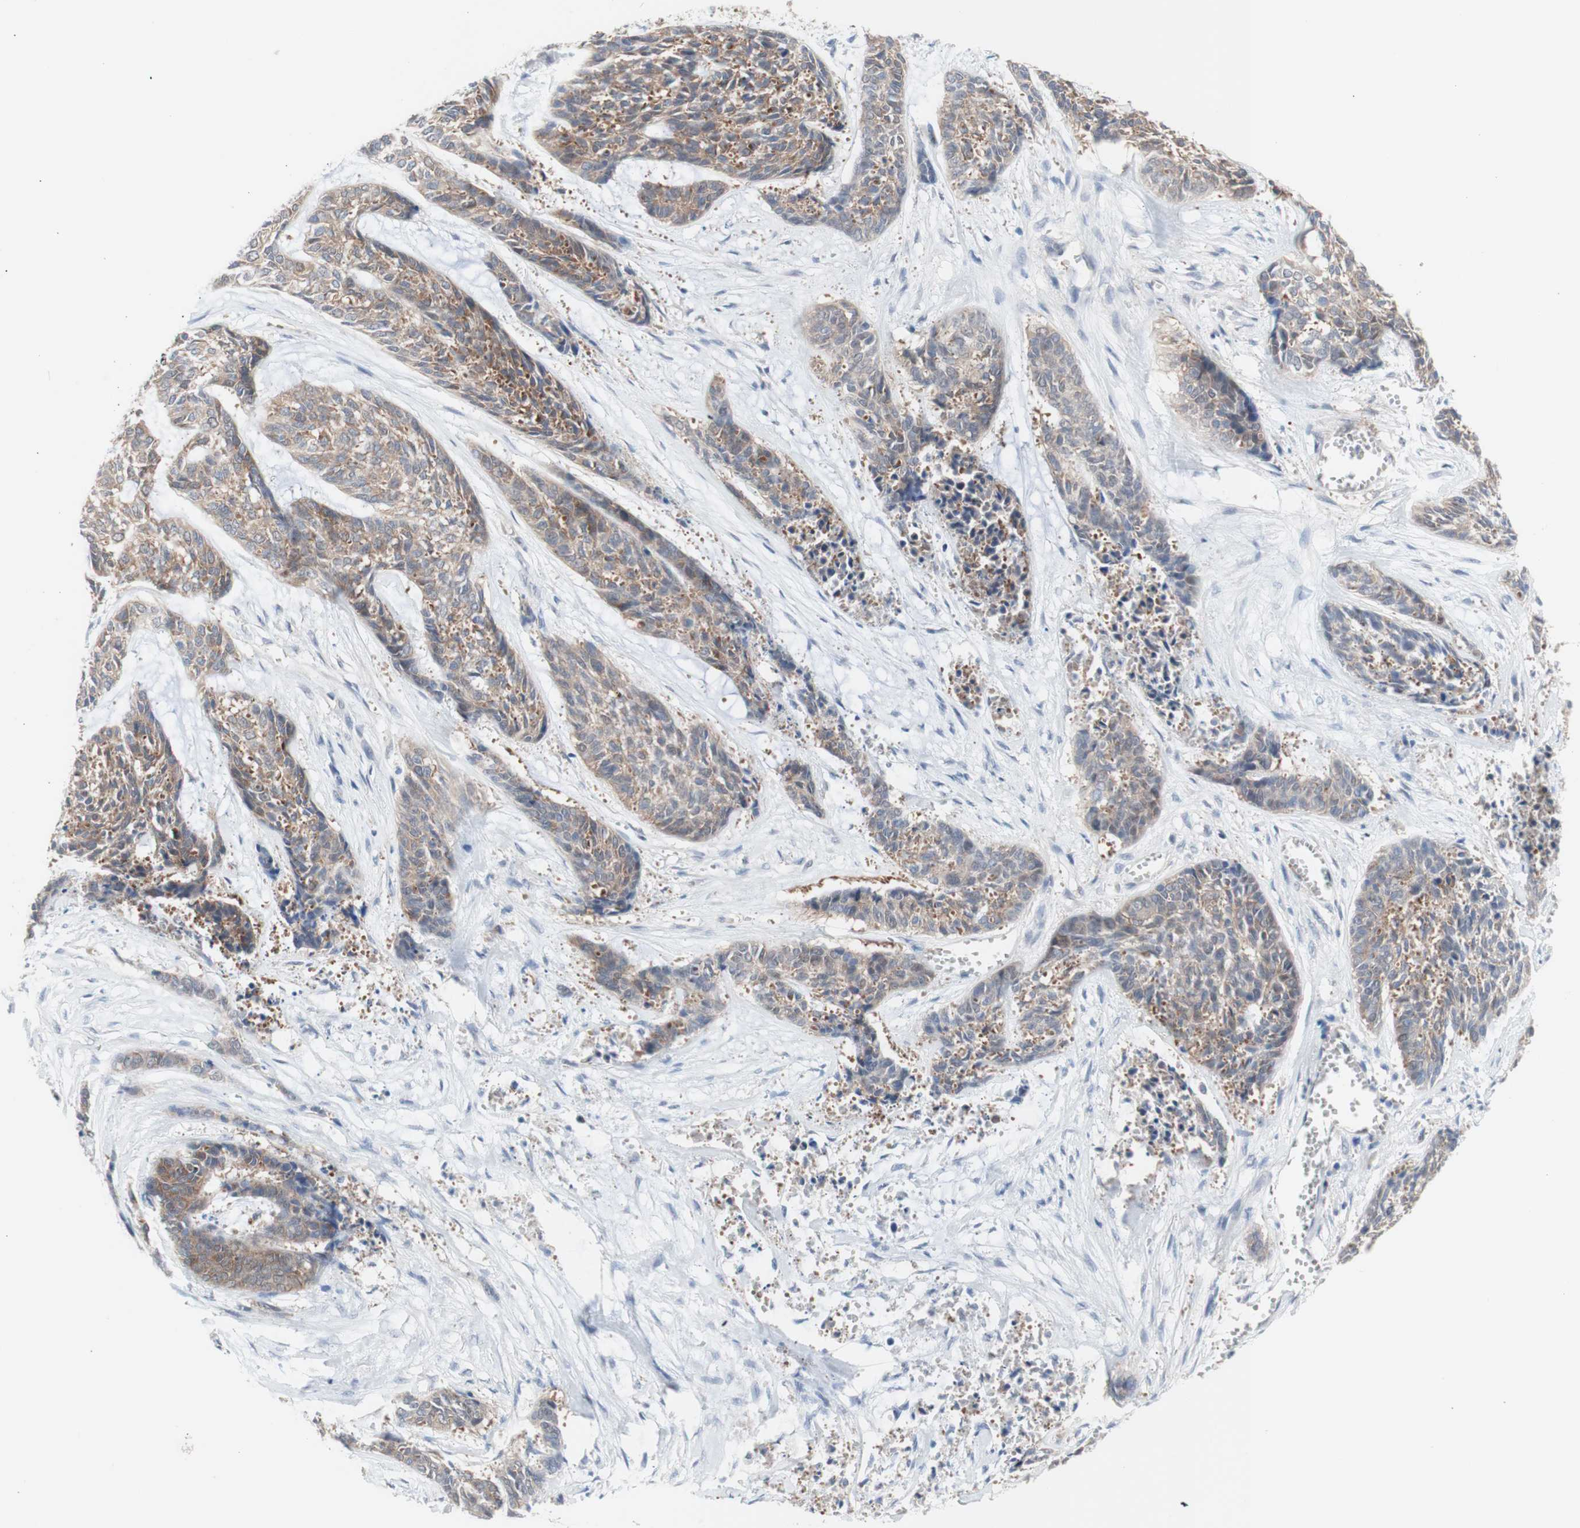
{"staining": {"intensity": "moderate", "quantity": "25%-75%", "location": "cytoplasmic/membranous"}, "tissue": "skin cancer", "cell_type": "Tumor cells", "image_type": "cancer", "snomed": [{"axis": "morphology", "description": "Basal cell carcinoma"}, {"axis": "topography", "description": "Skin"}], "caption": "This image displays immunohistochemistry (IHC) staining of human basal cell carcinoma (skin), with medium moderate cytoplasmic/membranous positivity in approximately 25%-75% of tumor cells.", "gene": "PRMT5", "patient": {"sex": "female", "age": 64}}